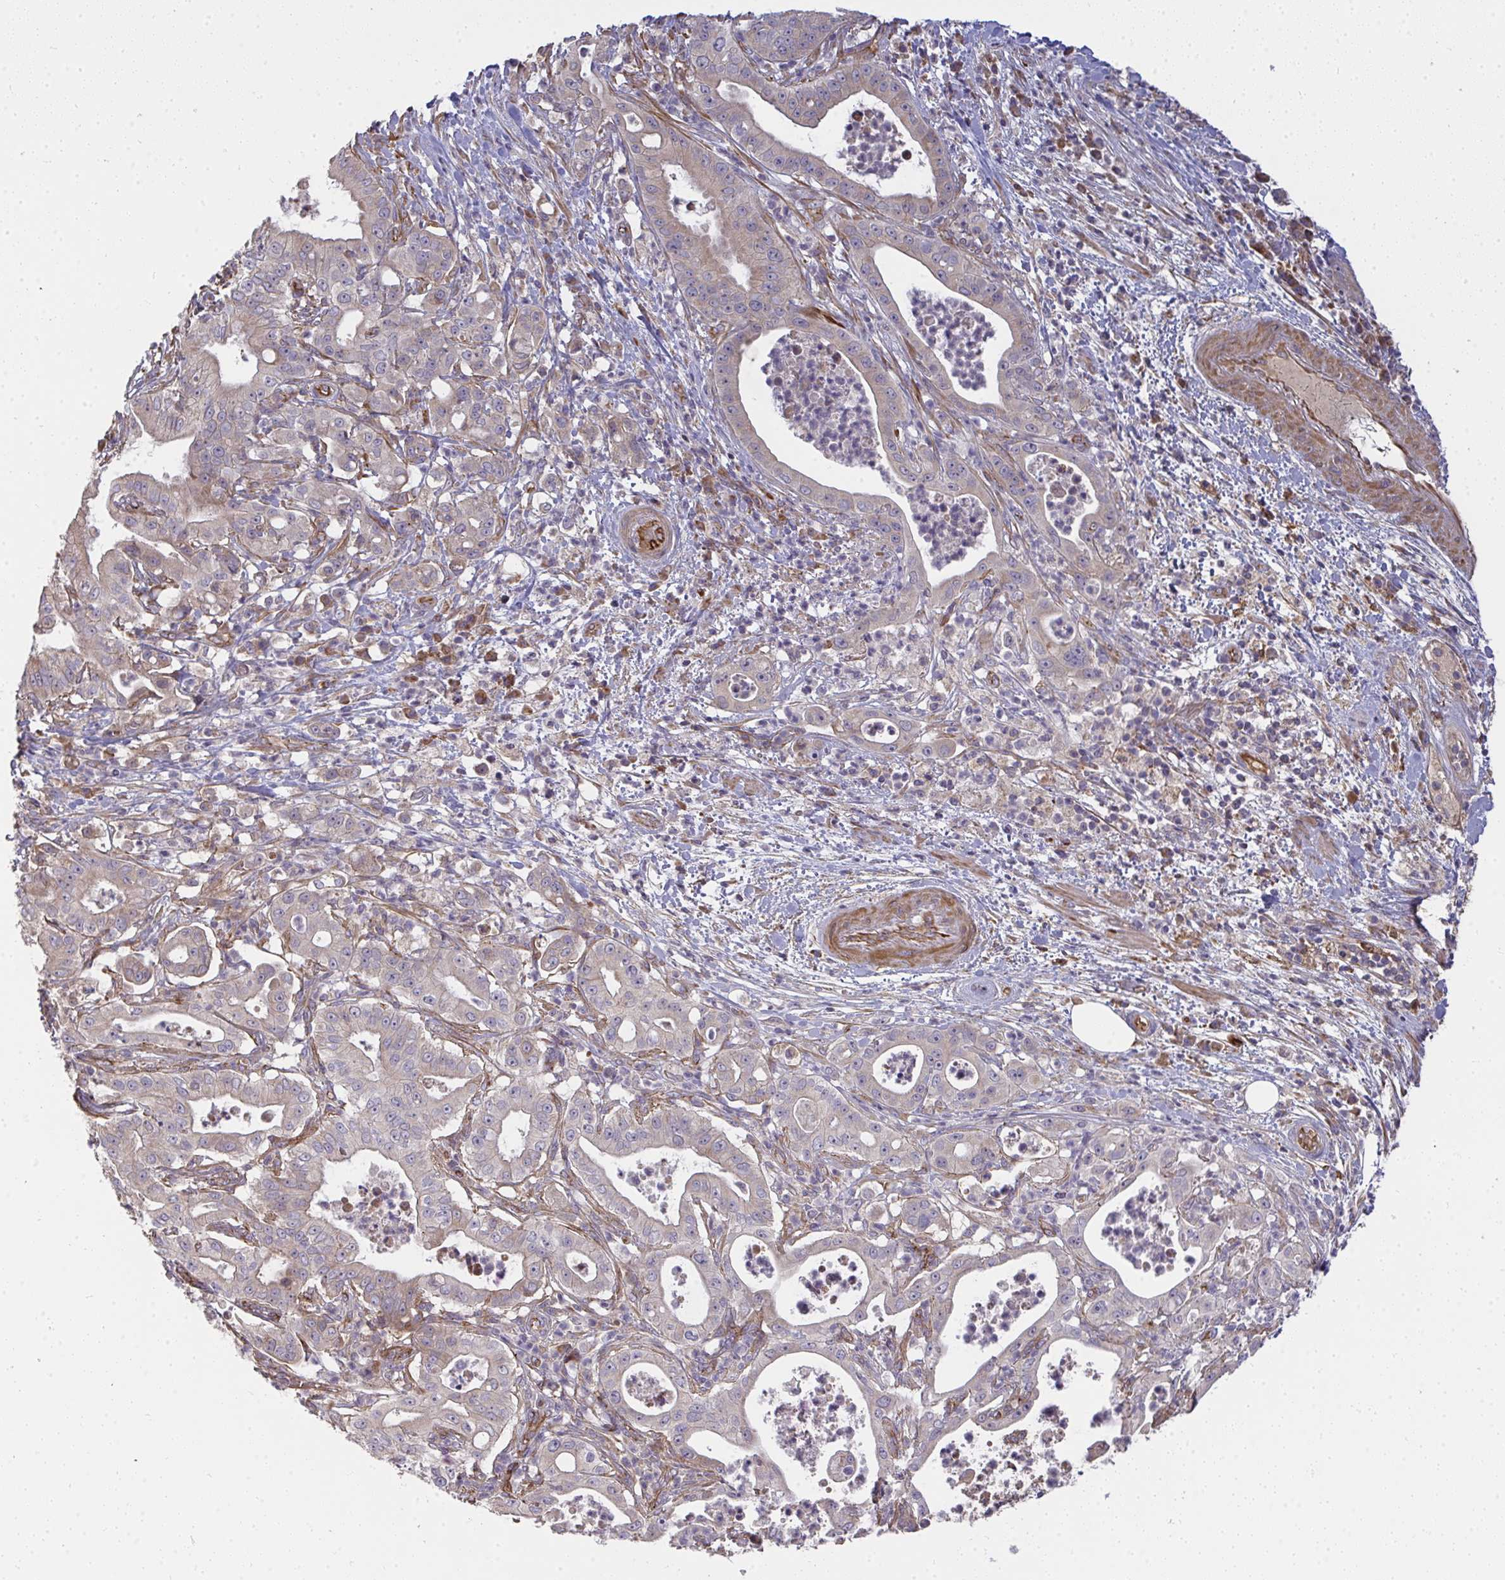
{"staining": {"intensity": "negative", "quantity": "none", "location": "none"}, "tissue": "pancreatic cancer", "cell_type": "Tumor cells", "image_type": "cancer", "snomed": [{"axis": "morphology", "description": "Adenocarcinoma, NOS"}, {"axis": "topography", "description": "Pancreas"}], "caption": "Tumor cells are negative for brown protein staining in adenocarcinoma (pancreatic). (DAB IHC with hematoxylin counter stain).", "gene": "B4GALT6", "patient": {"sex": "male", "age": 71}}